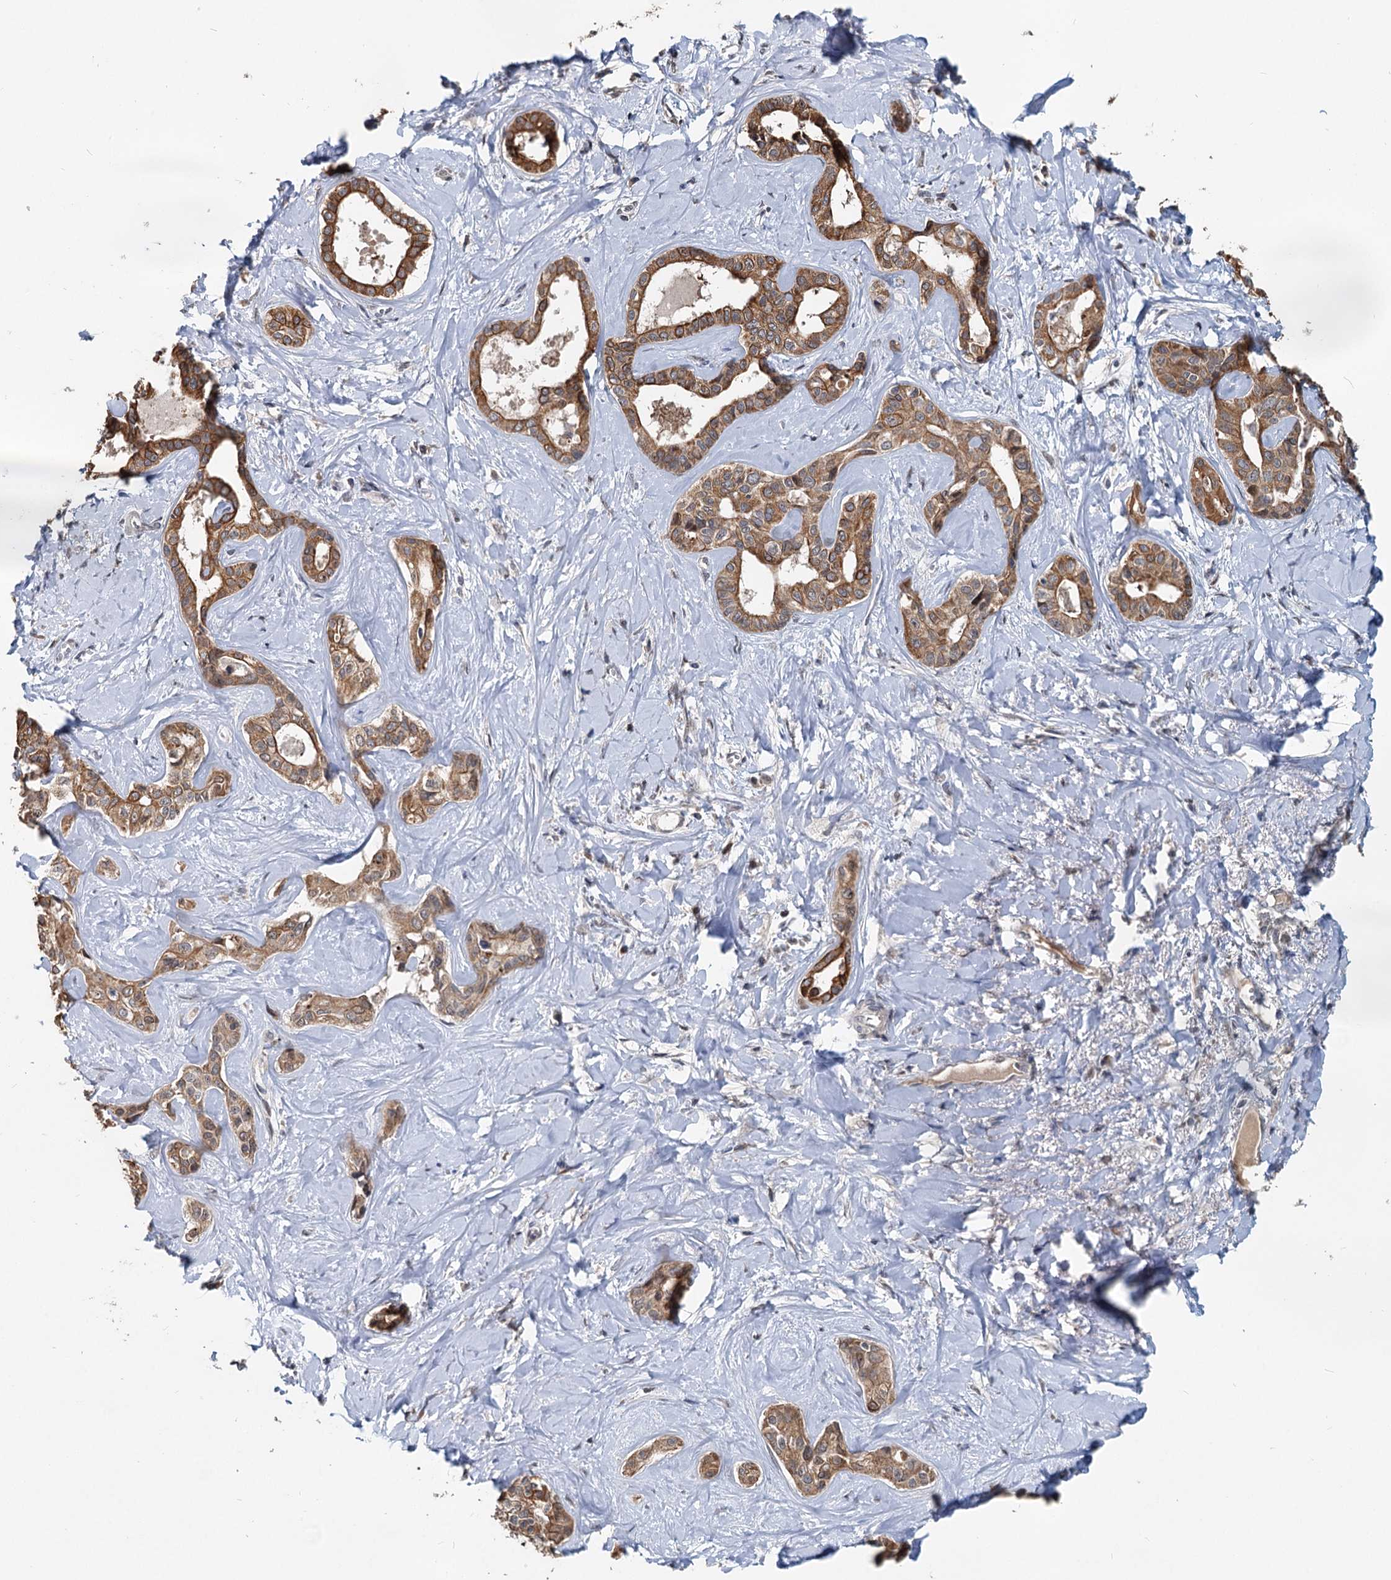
{"staining": {"intensity": "strong", "quantity": ">75%", "location": "cytoplasmic/membranous"}, "tissue": "liver cancer", "cell_type": "Tumor cells", "image_type": "cancer", "snomed": [{"axis": "morphology", "description": "Cholangiocarcinoma"}, {"axis": "topography", "description": "Liver"}], "caption": "Human cholangiocarcinoma (liver) stained with a brown dye displays strong cytoplasmic/membranous positive staining in about >75% of tumor cells.", "gene": "RITA1", "patient": {"sex": "female", "age": 77}}